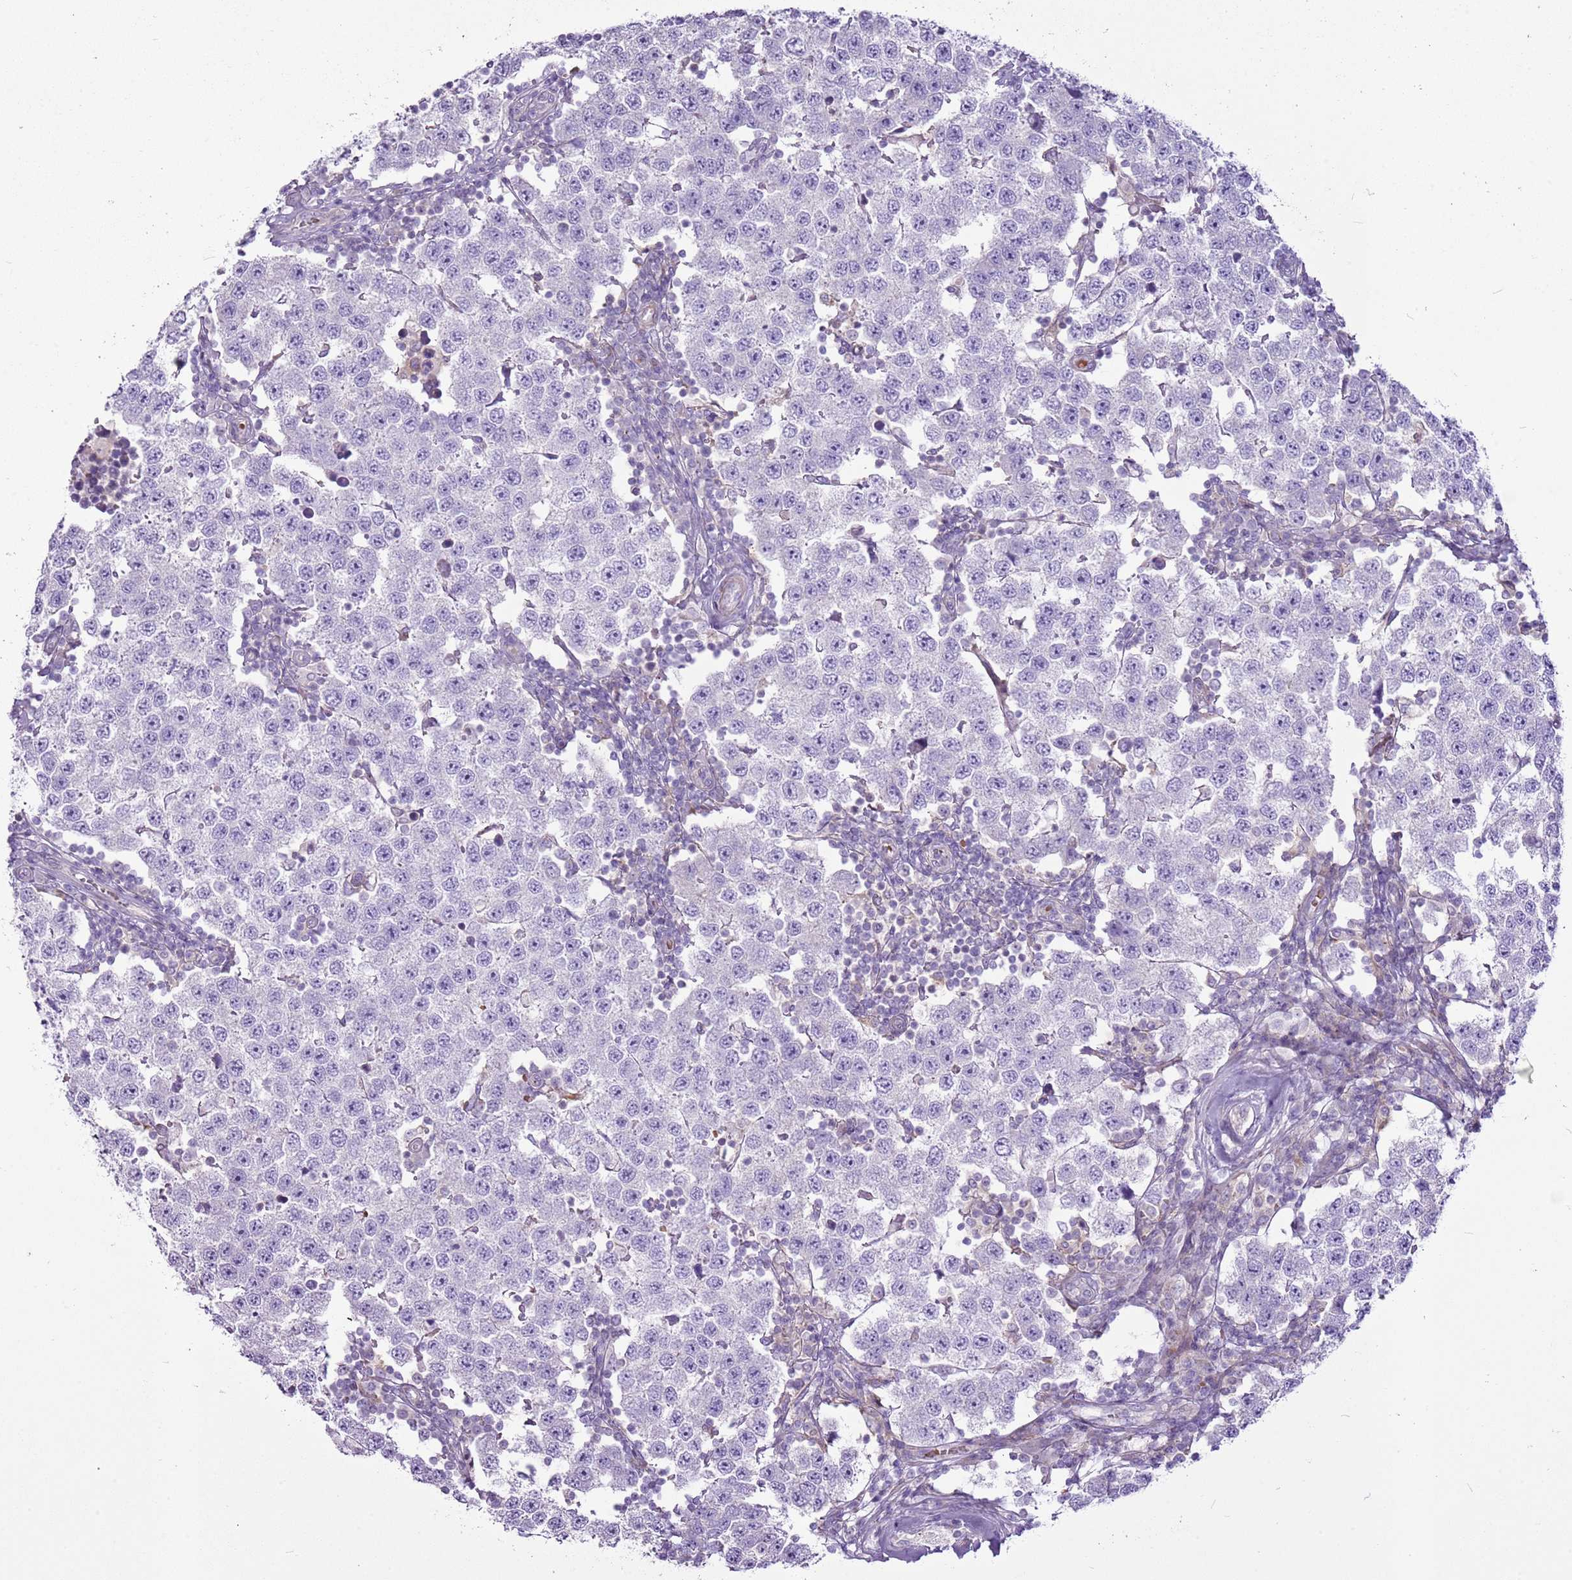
{"staining": {"intensity": "negative", "quantity": "none", "location": "none"}, "tissue": "testis cancer", "cell_type": "Tumor cells", "image_type": "cancer", "snomed": [{"axis": "morphology", "description": "Seminoma, NOS"}, {"axis": "topography", "description": "Testis"}], "caption": "Immunohistochemistry (IHC) histopathology image of neoplastic tissue: human testis cancer stained with DAB reveals no significant protein expression in tumor cells.", "gene": "CHAC2", "patient": {"sex": "male", "age": 34}}